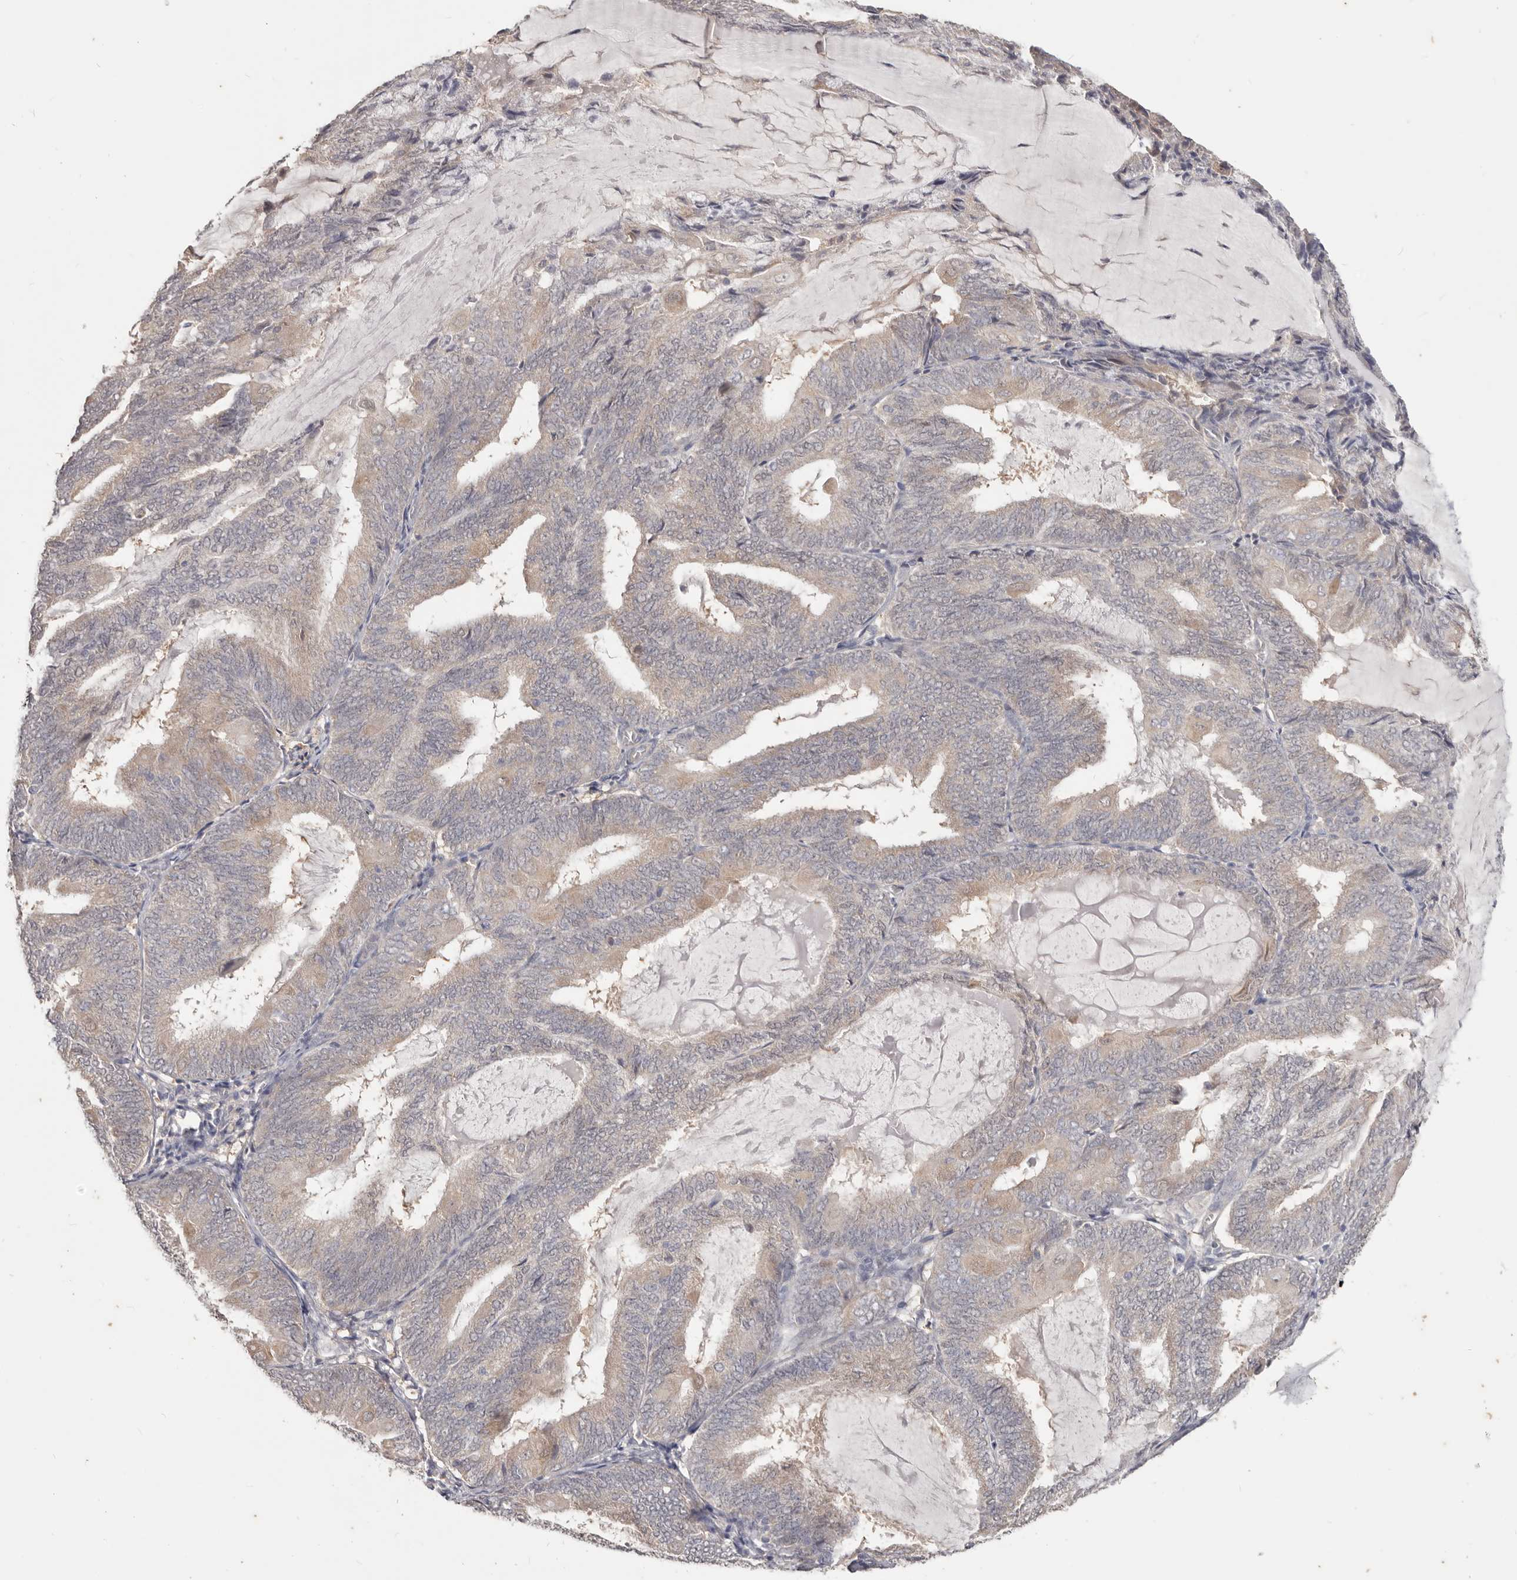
{"staining": {"intensity": "weak", "quantity": "25%-75%", "location": "cytoplasmic/membranous"}, "tissue": "endometrial cancer", "cell_type": "Tumor cells", "image_type": "cancer", "snomed": [{"axis": "morphology", "description": "Adenocarcinoma, NOS"}, {"axis": "topography", "description": "Endometrium"}], "caption": "Immunohistochemical staining of endometrial cancer displays low levels of weak cytoplasmic/membranous protein positivity in about 25%-75% of tumor cells.", "gene": "WDR77", "patient": {"sex": "female", "age": 81}}